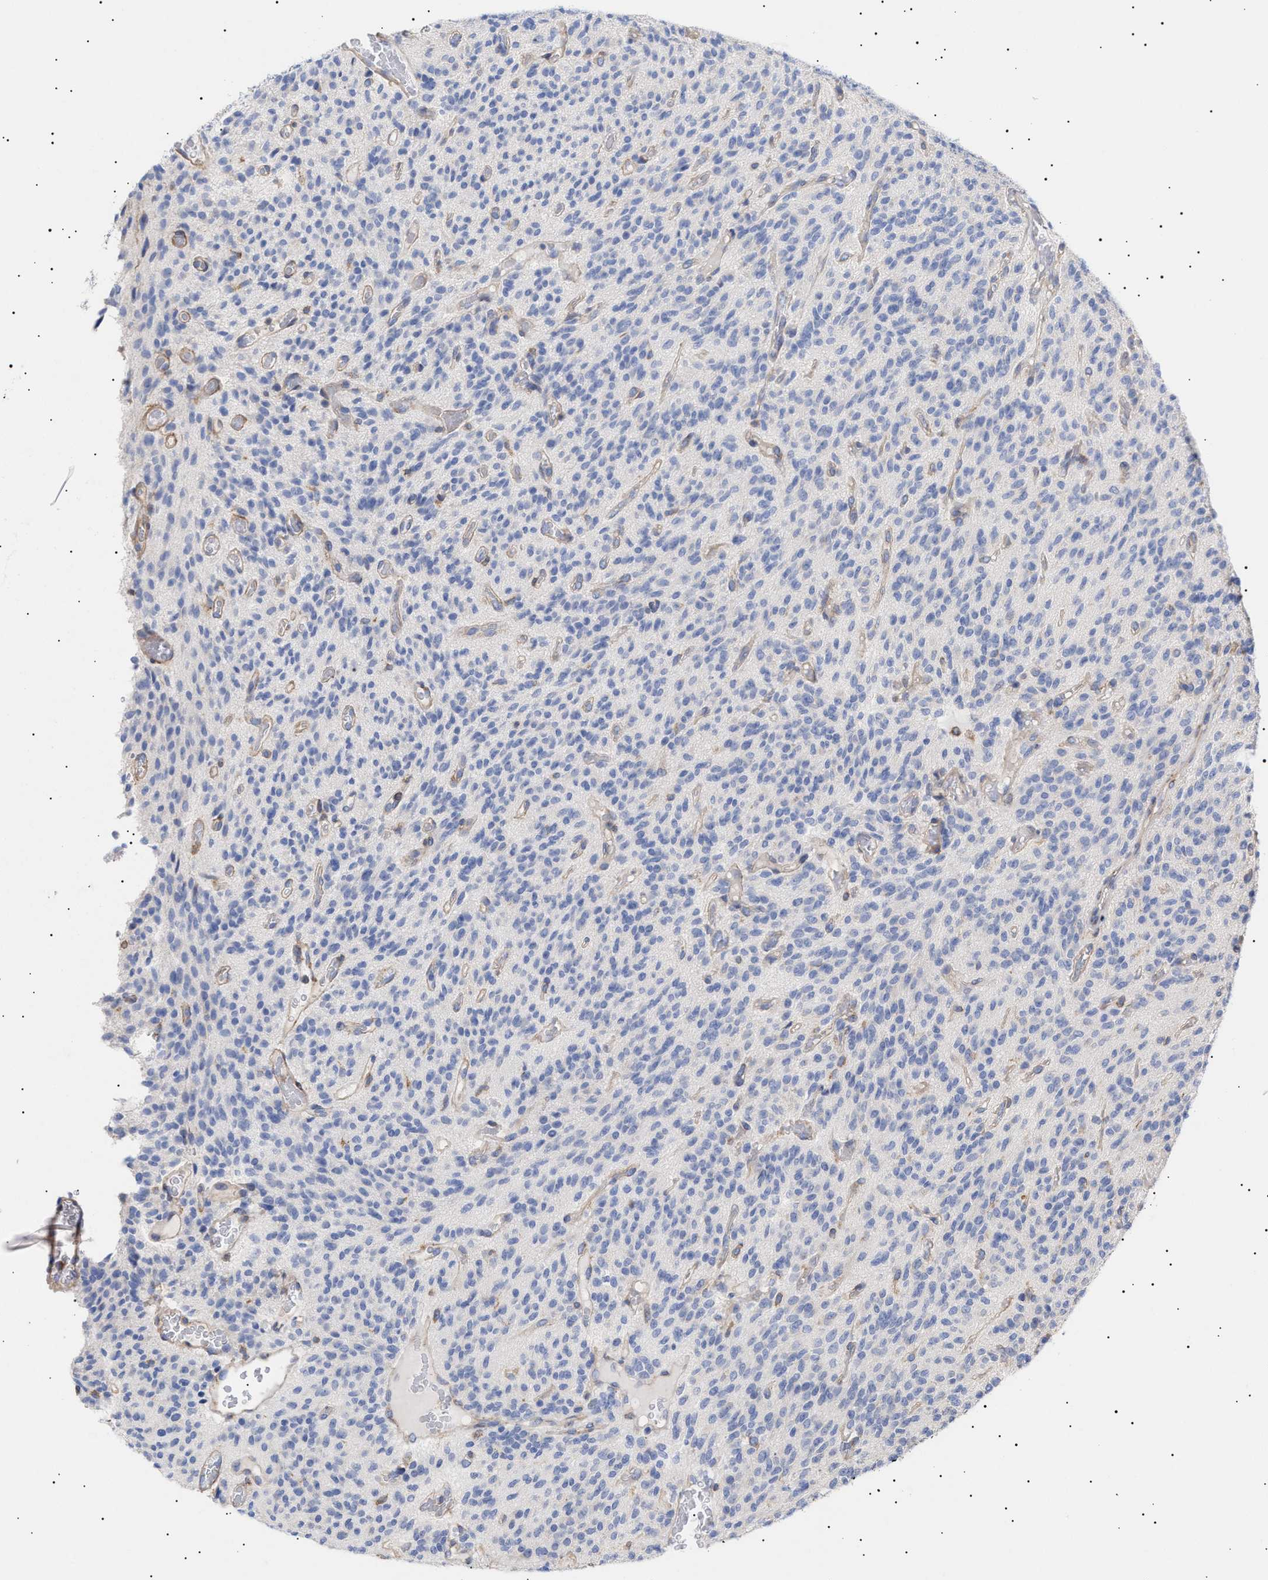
{"staining": {"intensity": "negative", "quantity": "none", "location": "none"}, "tissue": "glioma", "cell_type": "Tumor cells", "image_type": "cancer", "snomed": [{"axis": "morphology", "description": "Glioma, malignant, High grade"}, {"axis": "topography", "description": "Brain"}], "caption": "Immunohistochemistry (IHC) image of neoplastic tissue: malignant glioma (high-grade) stained with DAB displays no significant protein expression in tumor cells. Nuclei are stained in blue.", "gene": "ERCC6L2", "patient": {"sex": "male", "age": 34}}